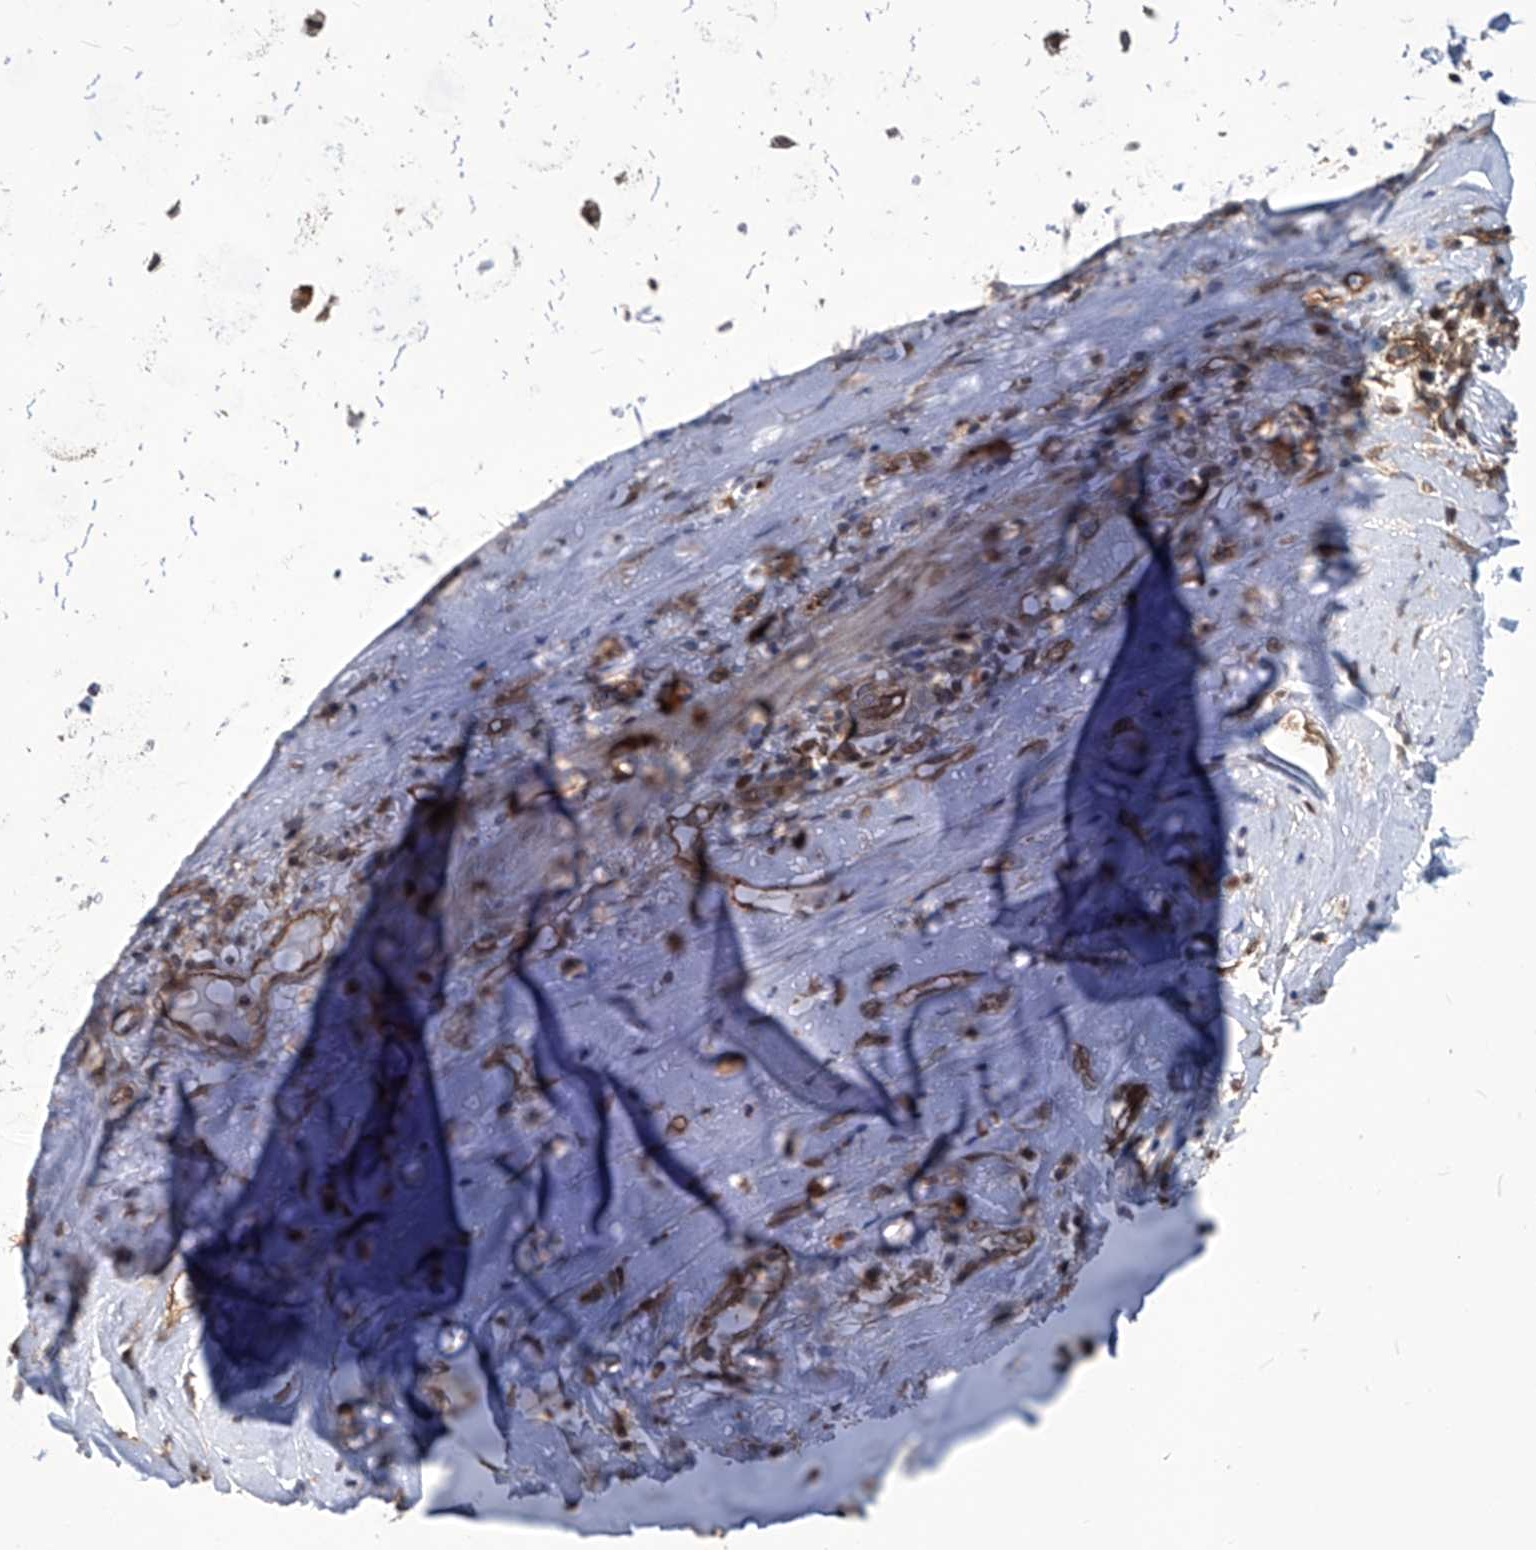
{"staining": {"intensity": "moderate", "quantity": ">75%", "location": "cytoplasmic/membranous"}, "tissue": "adipose tissue", "cell_type": "Adipocytes", "image_type": "normal", "snomed": [{"axis": "morphology", "description": "Normal tissue, NOS"}, {"axis": "morphology", "description": "Basal cell carcinoma"}, {"axis": "topography", "description": "Cartilage tissue"}, {"axis": "topography", "description": "Nasopharynx"}, {"axis": "topography", "description": "Oral tissue"}], "caption": "Immunohistochemistry (IHC) of benign adipose tissue exhibits medium levels of moderate cytoplasmic/membranous positivity in about >75% of adipocytes. (DAB = brown stain, brightfield microscopy at high magnification).", "gene": "PSMB1", "patient": {"sex": "female", "age": 77}}